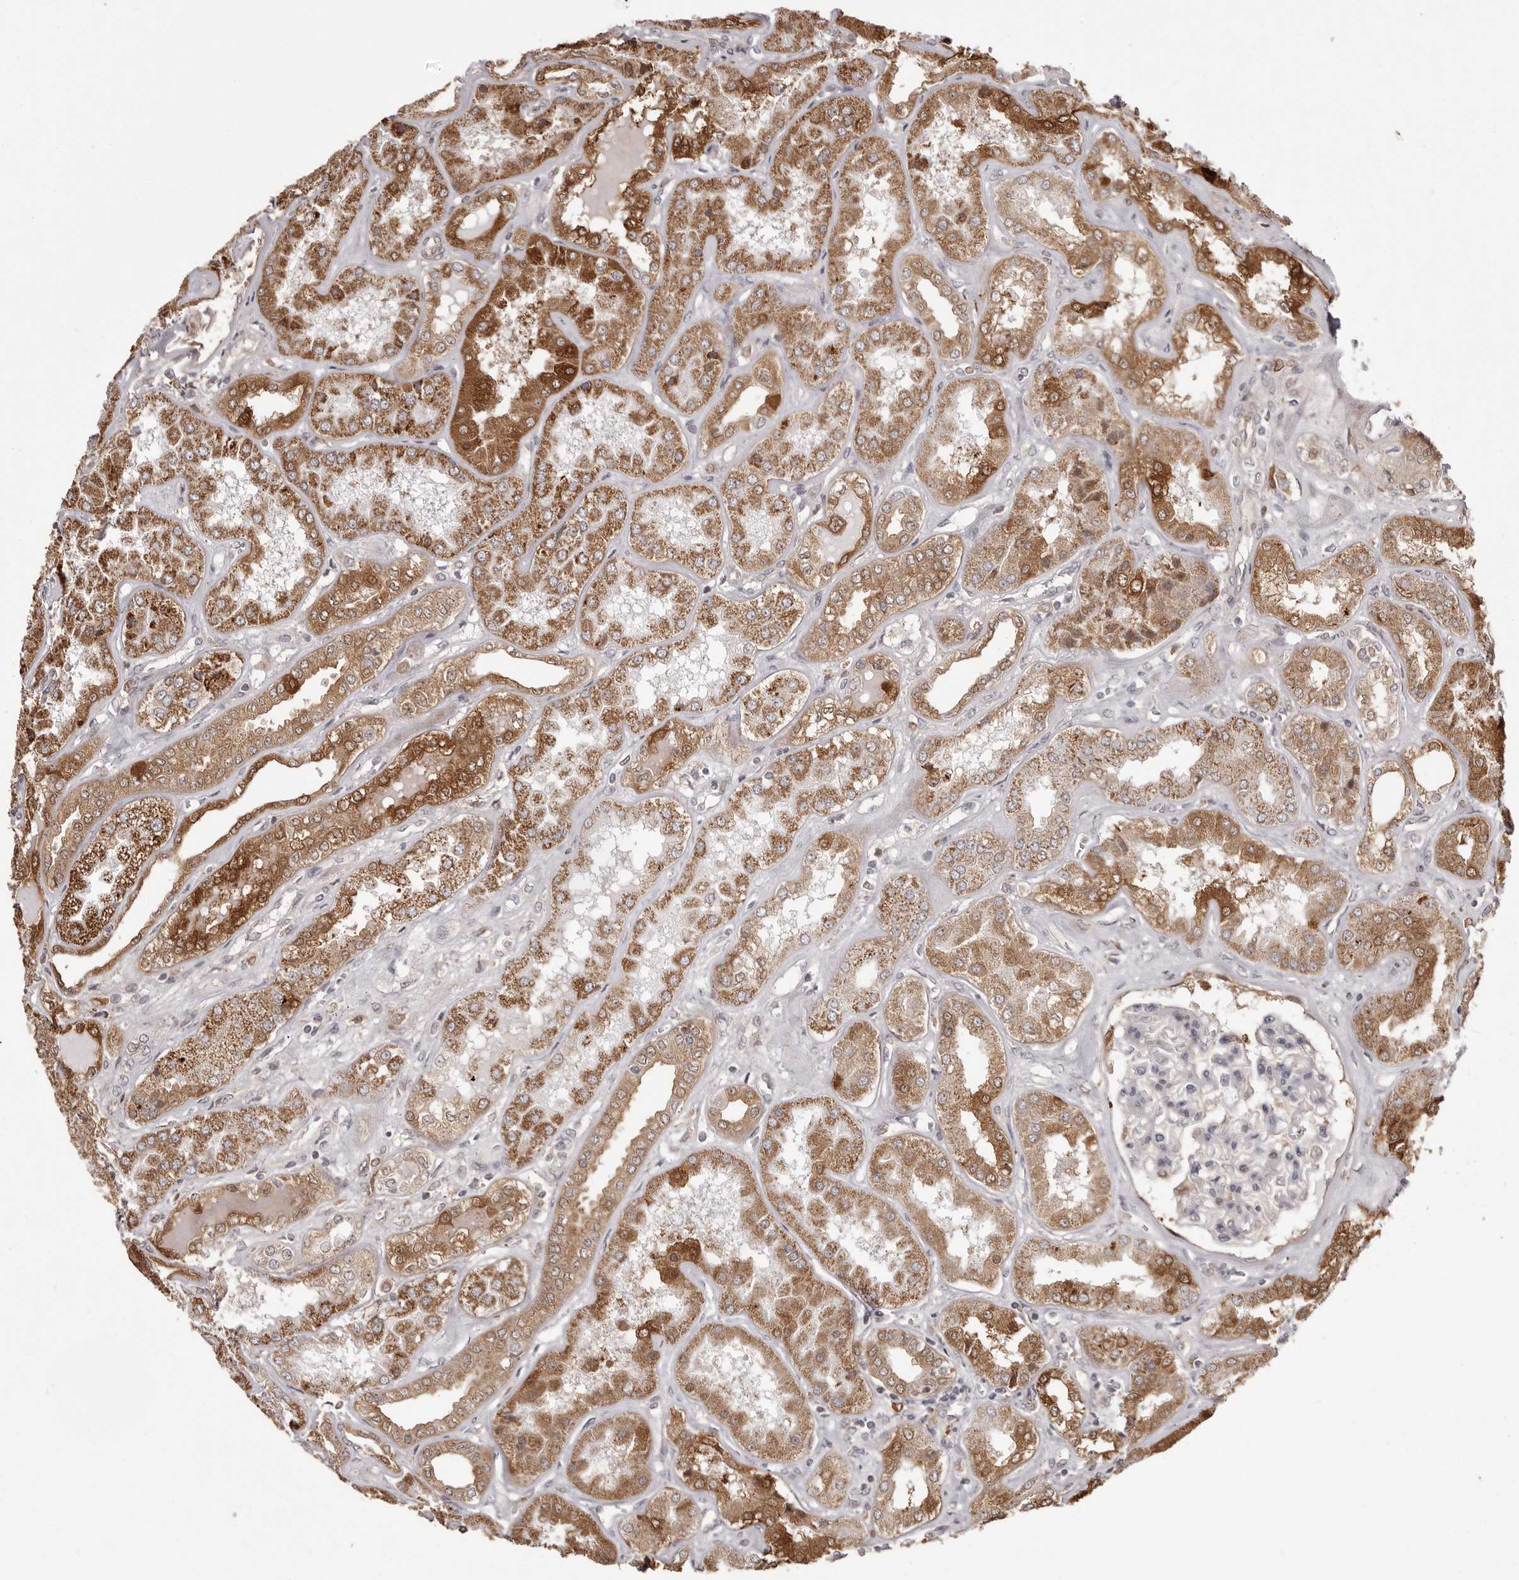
{"staining": {"intensity": "moderate", "quantity": "<25%", "location": "cytoplasmic/membranous"}, "tissue": "kidney", "cell_type": "Cells in glomeruli", "image_type": "normal", "snomed": [{"axis": "morphology", "description": "Normal tissue, NOS"}, {"axis": "topography", "description": "Kidney"}], "caption": "DAB immunohistochemical staining of normal human kidney displays moderate cytoplasmic/membranous protein expression in about <25% of cells in glomeruli.", "gene": "GFOD1", "patient": {"sex": "female", "age": 56}}